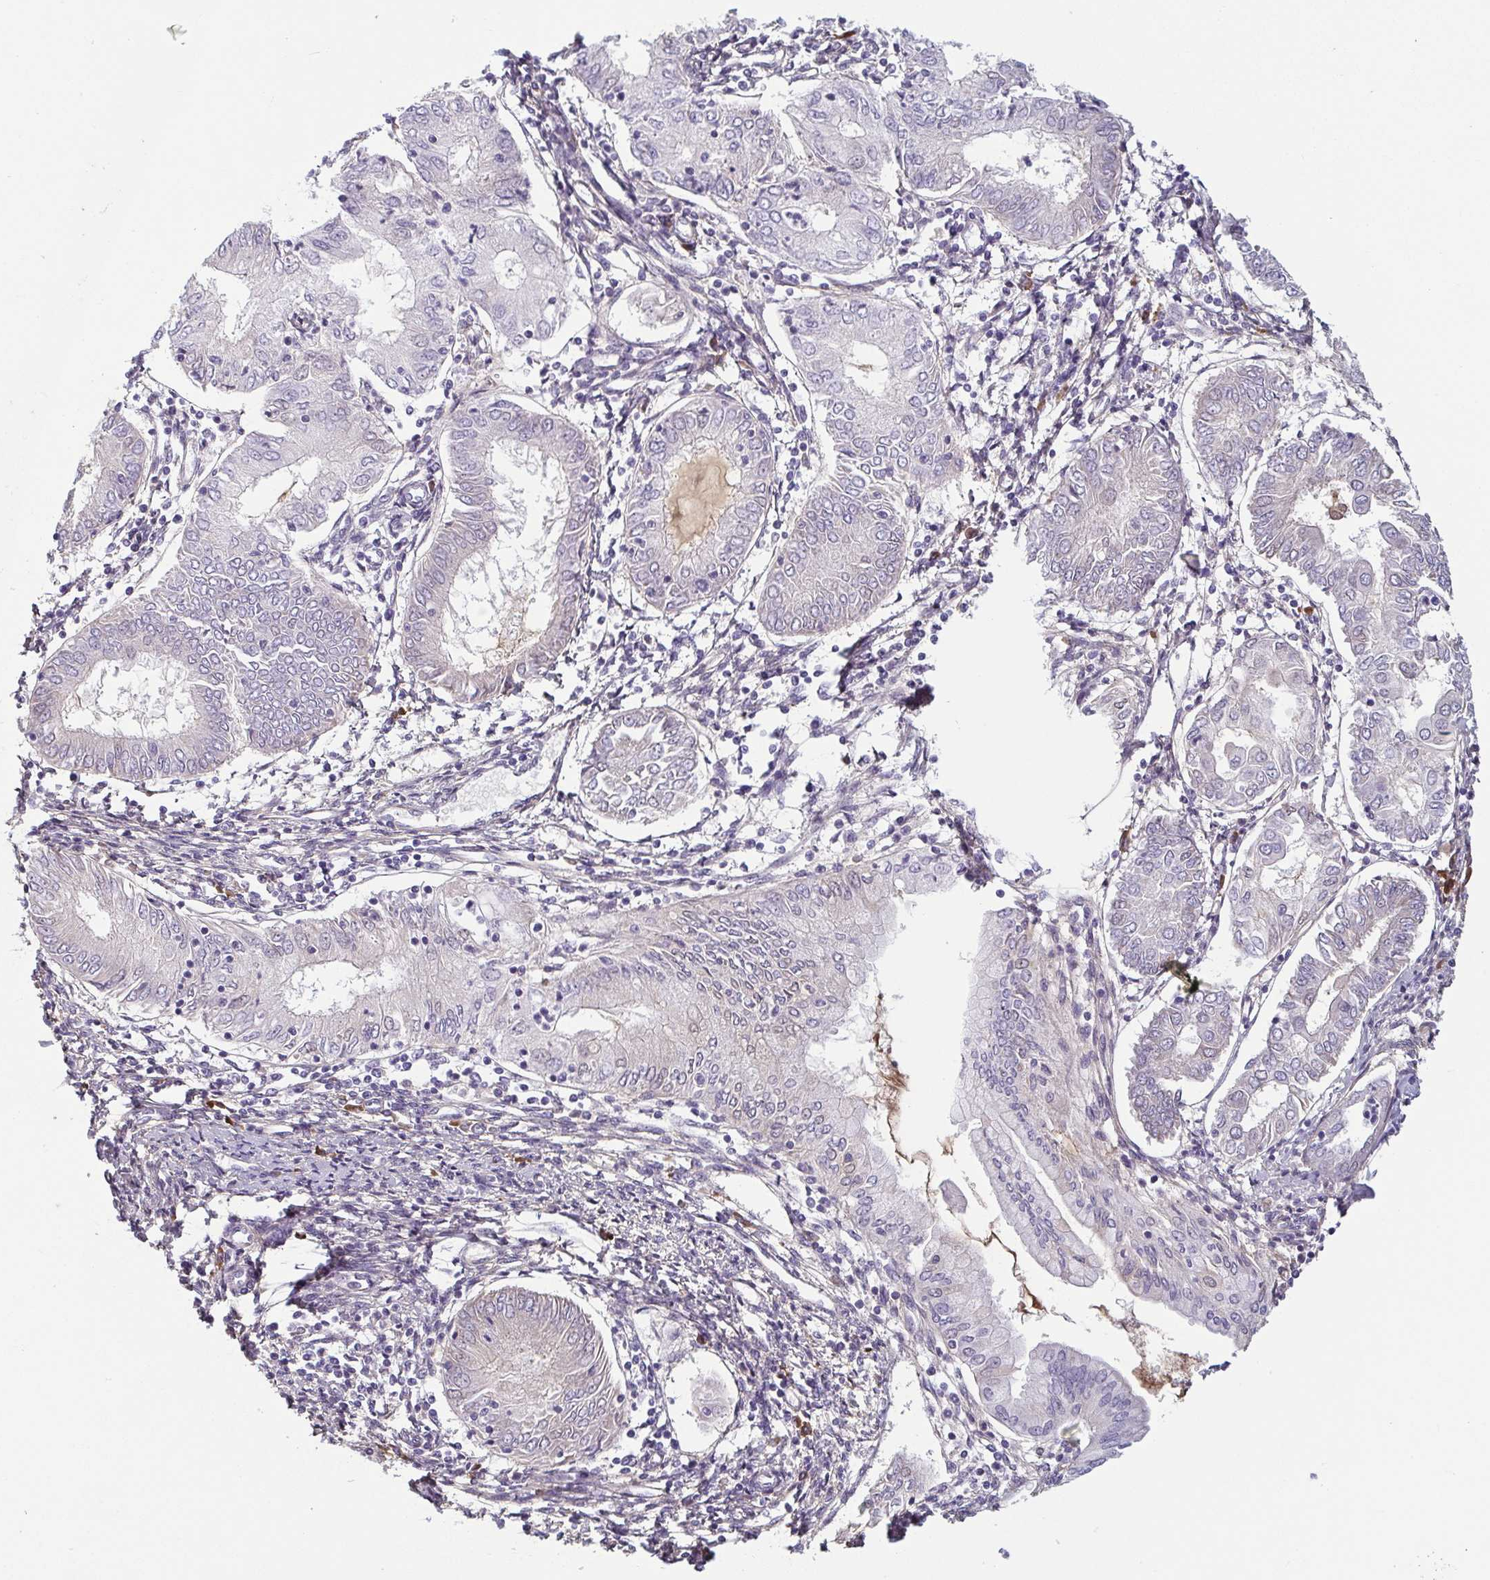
{"staining": {"intensity": "negative", "quantity": "none", "location": "none"}, "tissue": "endometrial cancer", "cell_type": "Tumor cells", "image_type": "cancer", "snomed": [{"axis": "morphology", "description": "Adenocarcinoma, NOS"}, {"axis": "topography", "description": "Endometrium"}], "caption": "Immunohistochemistry micrograph of neoplastic tissue: human endometrial cancer (adenocarcinoma) stained with DAB shows no significant protein expression in tumor cells.", "gene": "ECM1", "patient": {"sex": "female", "age": 68}}